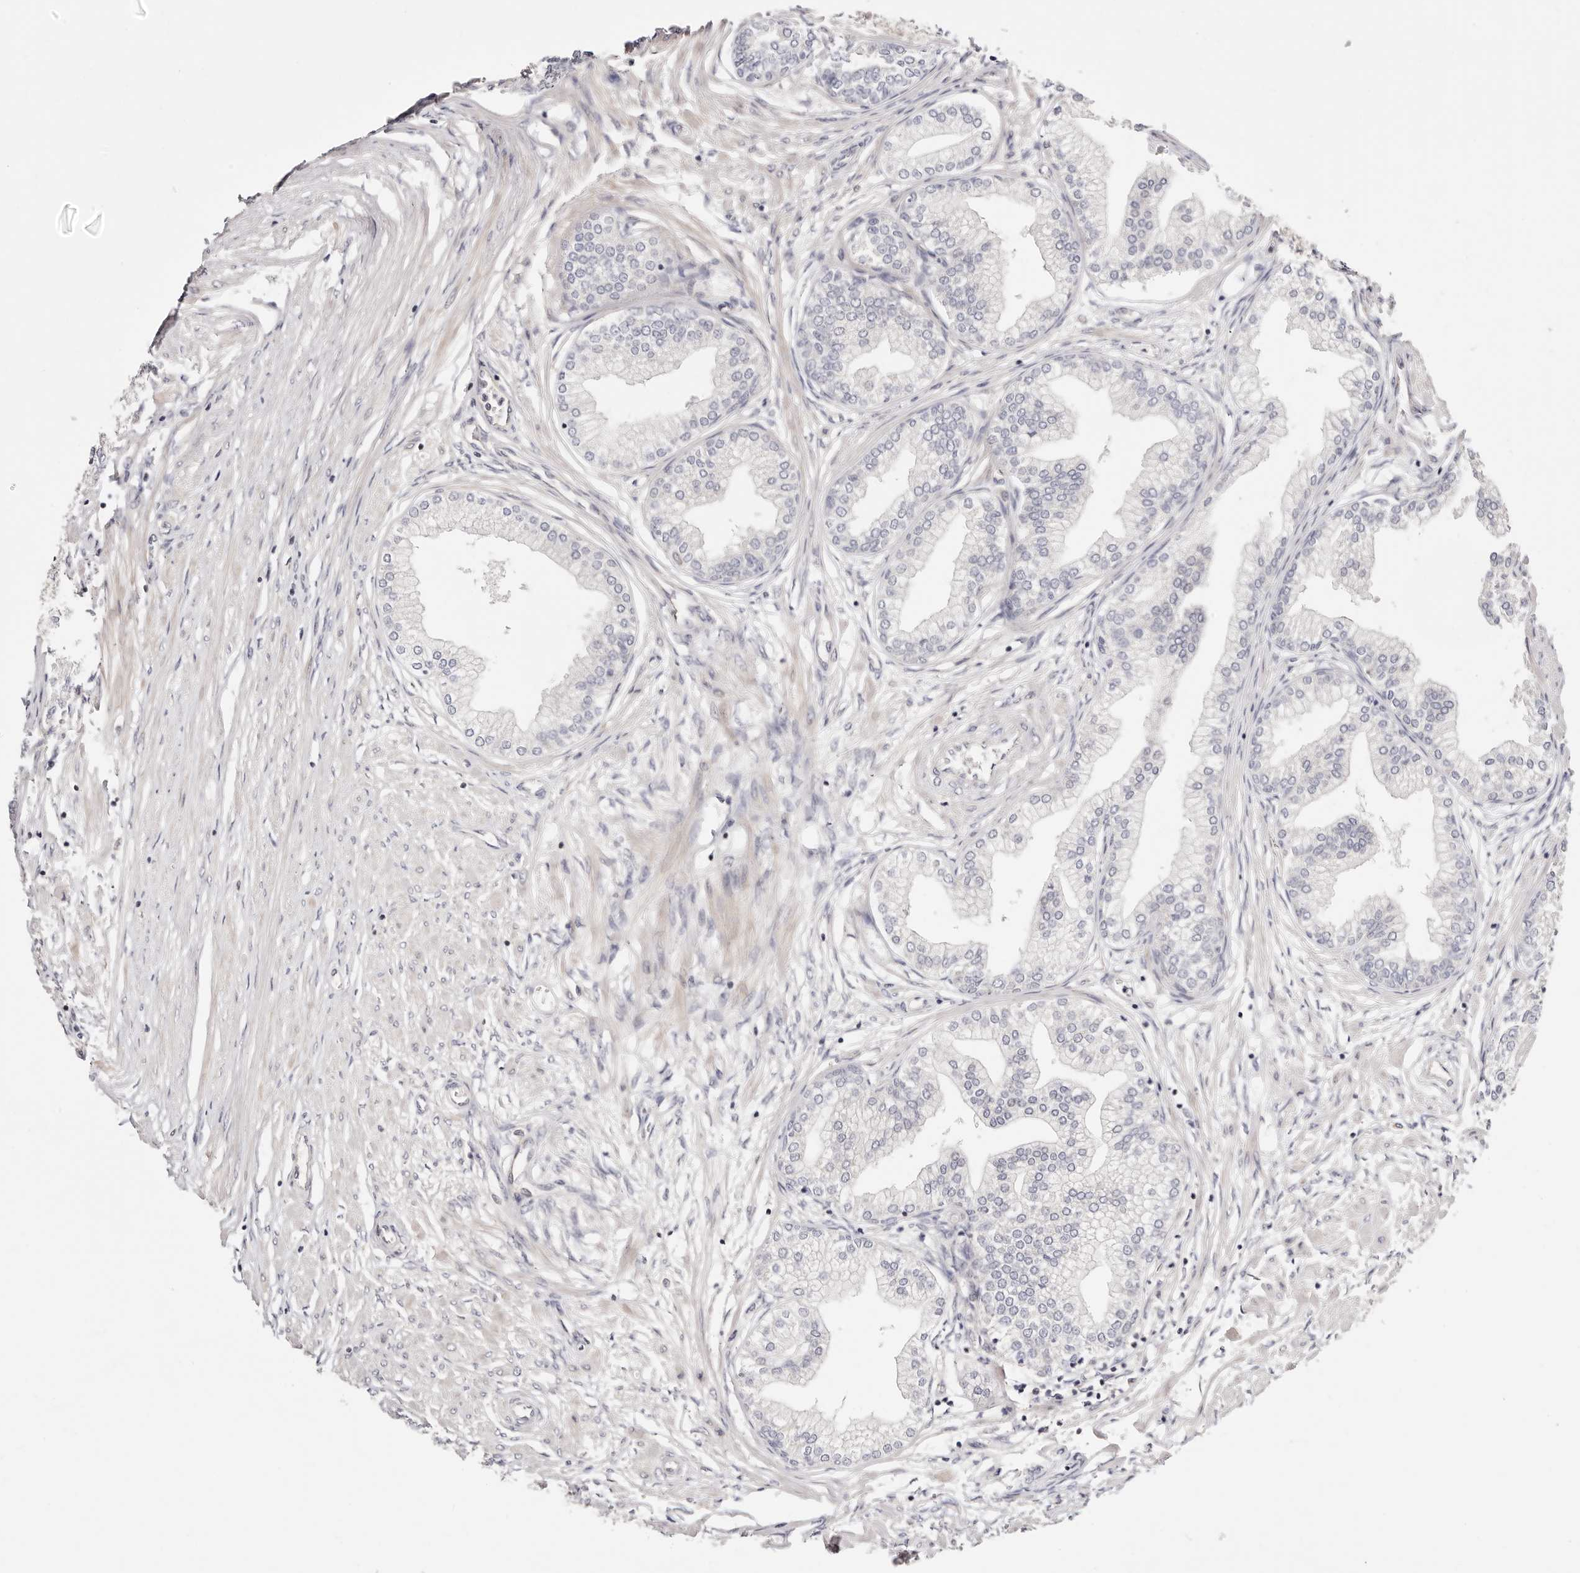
{"staining": {"intensity": "weak", "quantity": "<25%", "location": "cytoplasmic/membranous"}, "tissue": "prostate", "cell_type": "Glandular cells", "image_type": "normal", "snomed": [{"axis": "morphology", "description": "Normal tissue, NOS"}, {"axis": "morphology", "description": "Urothelial carcinoma, Low grade"}, {"axis": "topography", "description": "Urinary bladder"}, {"axis": "topography", "description": "Prostate"}], "caption": "The photomicrograph exhibits no significant expression in glandular cells of prostate.", "gene": "STAT5A", "patient": {"sex": "male", "age": 60}}